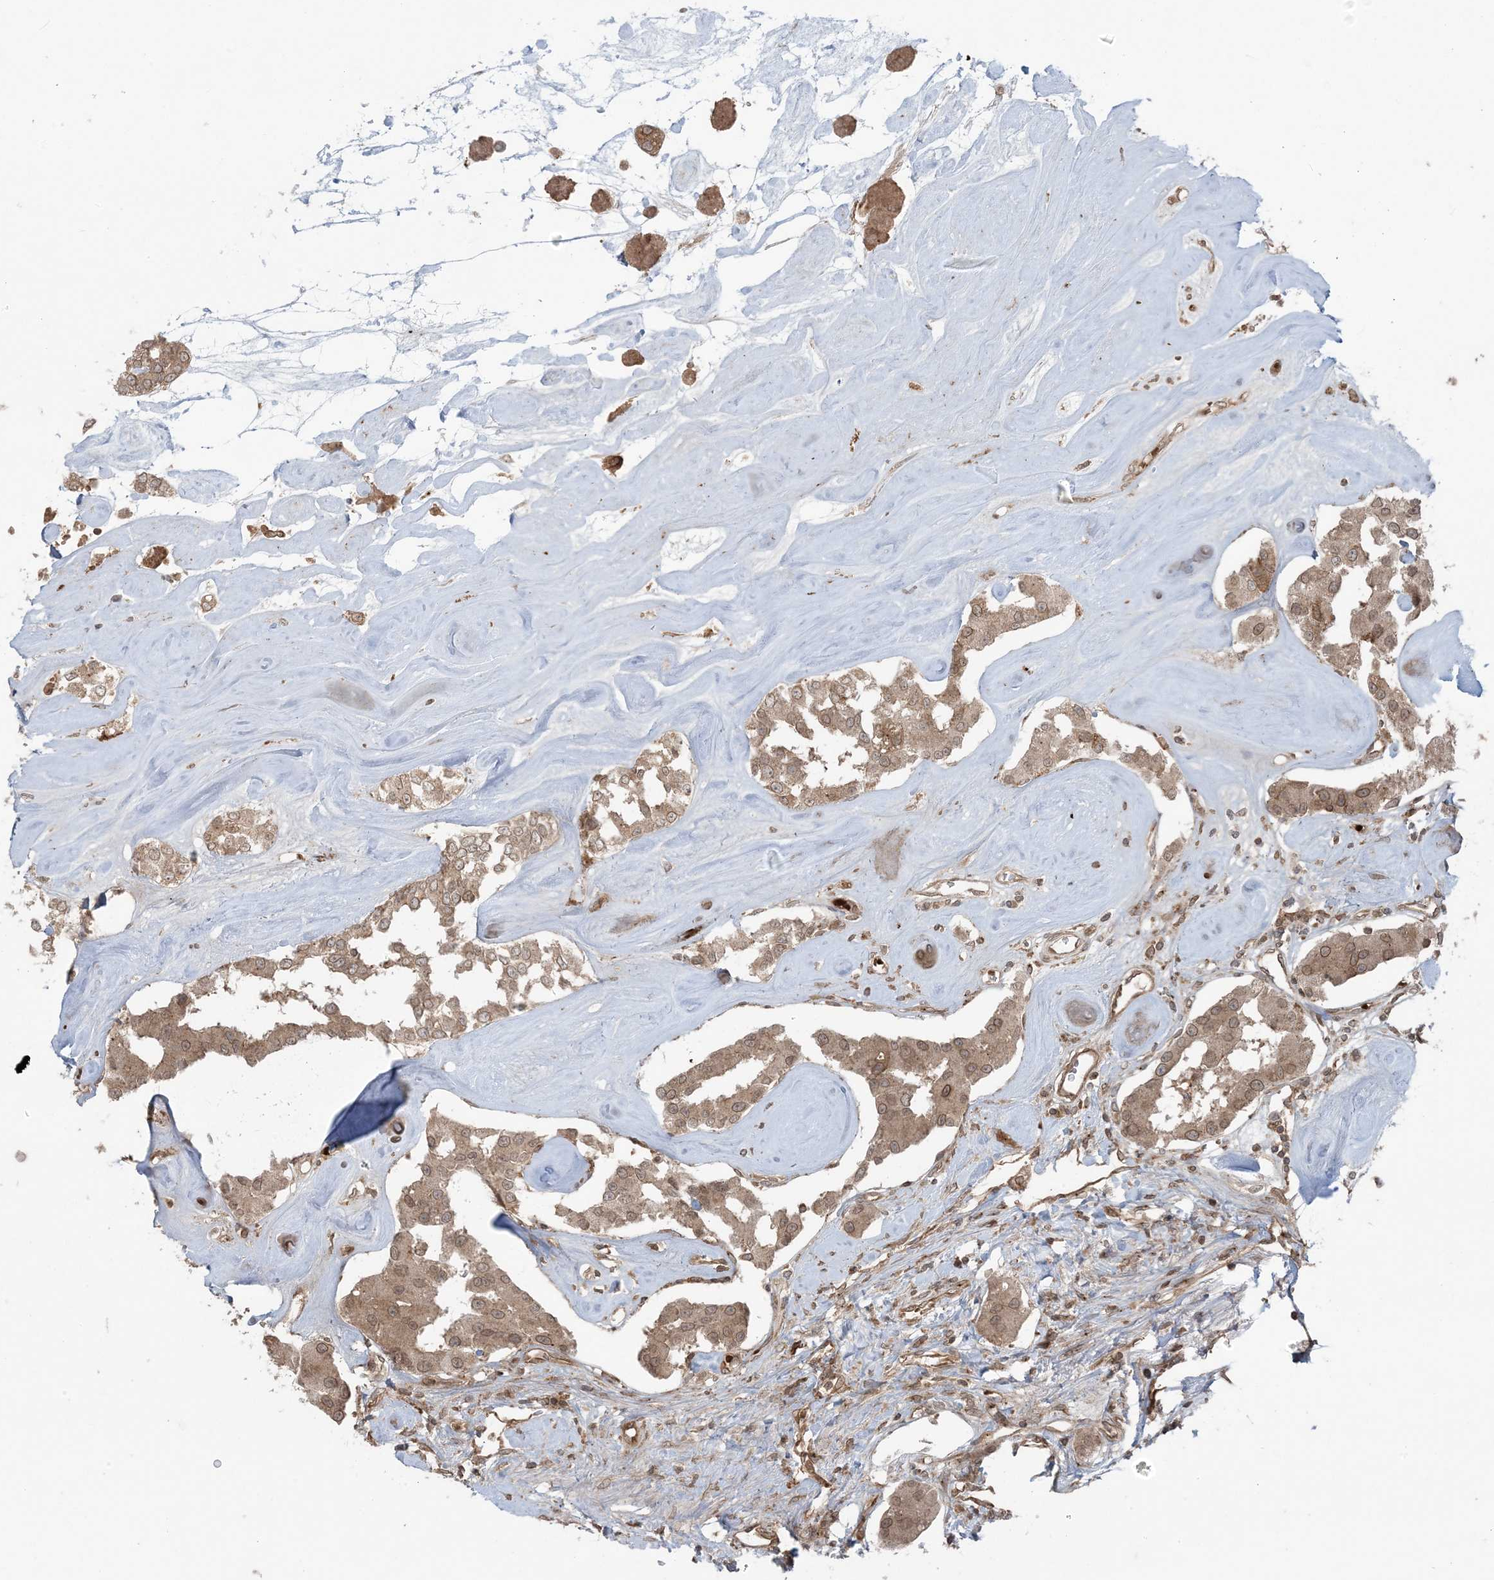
{"staining": {"intensity": "moderate", "quantity": ">75%", "location": "cytoplasmic/membranous,nuclear"}, "tissue": "carcinoid", "cell_type": "Tumor cells", "image_type": "cancer", "snomed": [{"axis": "morphology", "description": "Carcinoid, malignant, NOS"}, {"axis": "topography", "description": "Pancreas"}], "caption": "Immunohistochemical staining of carcinoid demonstrates medium levels of moderate cytoplasmic/membranous and nuclear positivity in approximately >75% of tumor cells. The staining was performed using DAB, with brown indicating positive protein expression. Nuclei are stained blue with hematoxylin.", "gene": "DDX19B", "patient": {"sex": "male", "age": 41}}